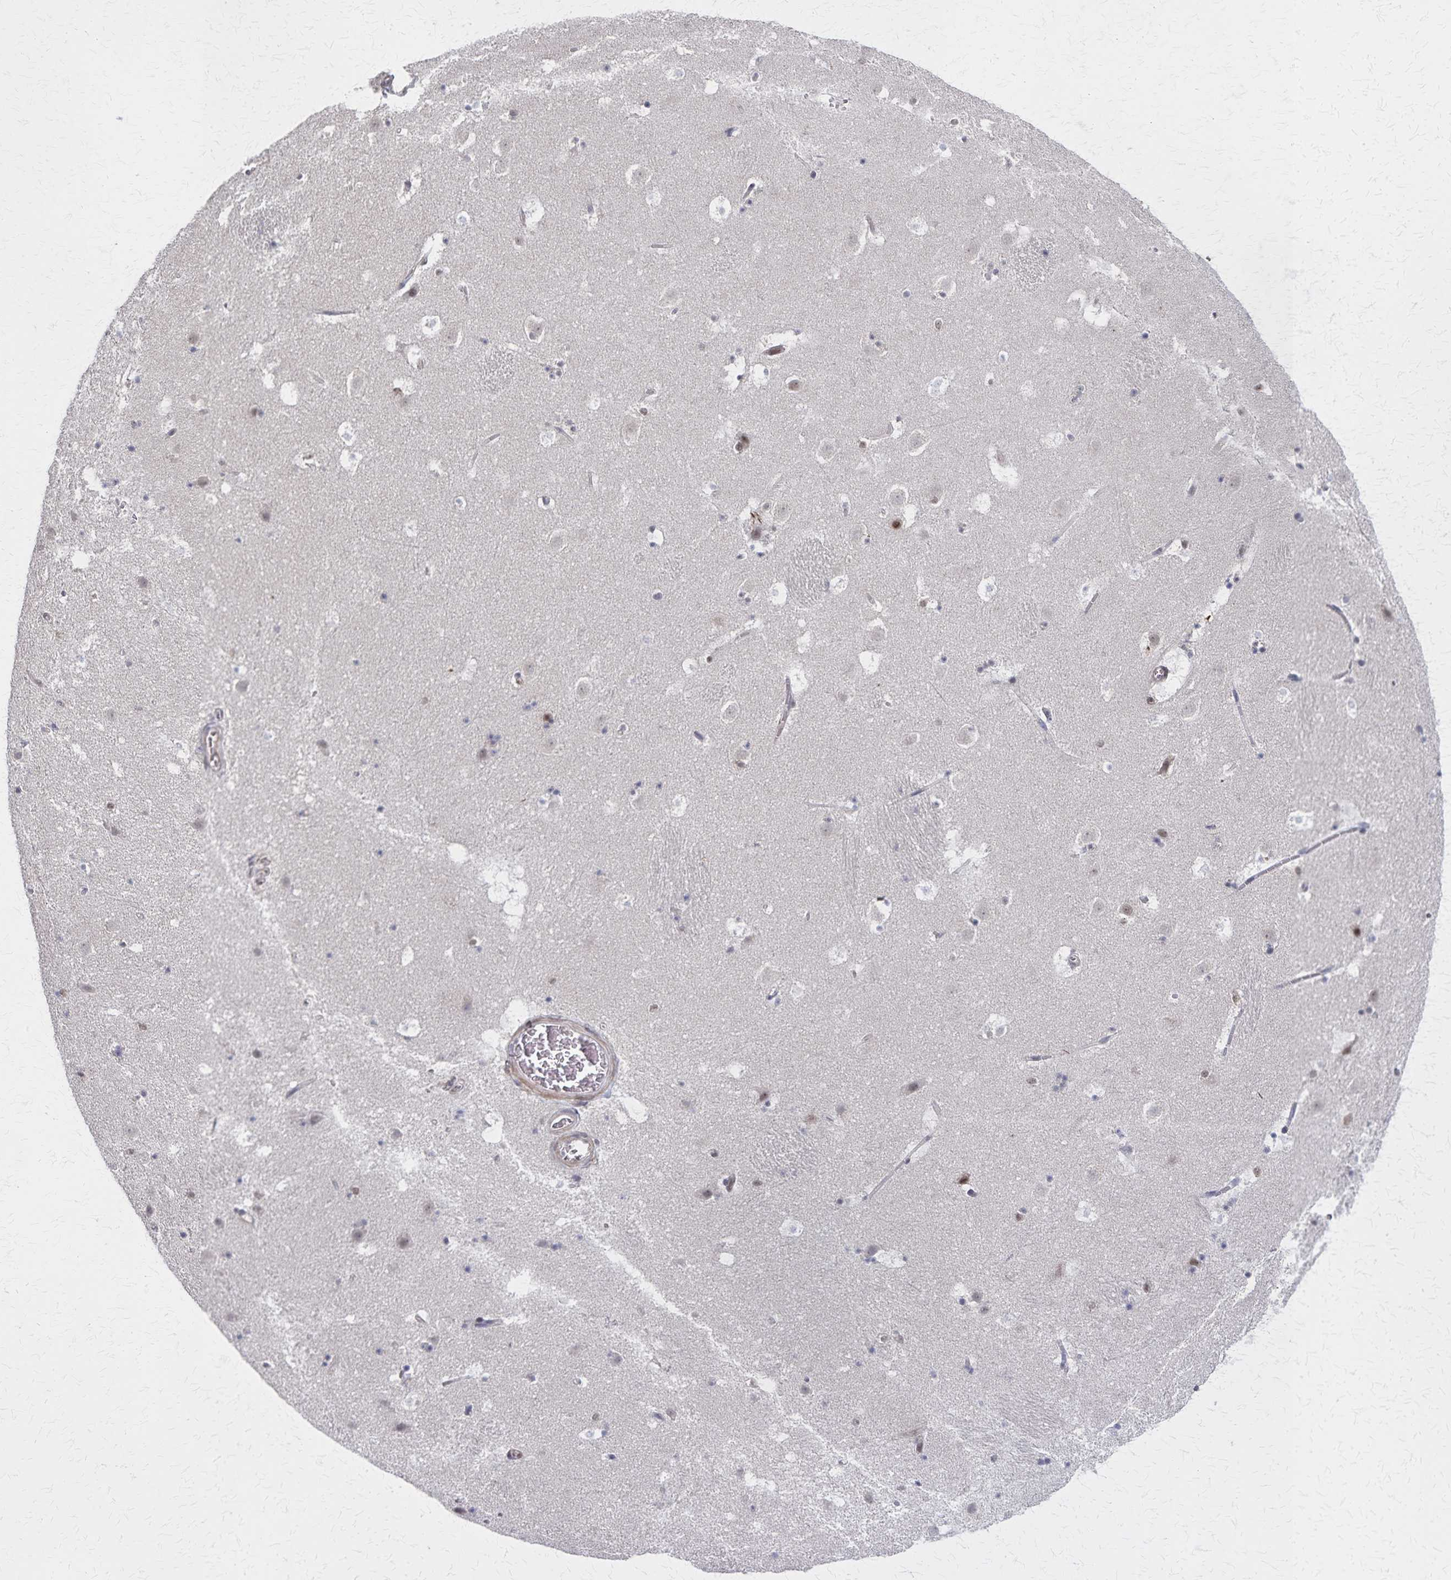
{"staining": {"intensity": "negative", "quantity": "none", "location": "none"}, "tissue": "caudate", "cell_type": "Glial cells", "image_type": "normal", "snomed": [{"axis": "morphology", "description": "Normal tissue, NOS"}, {"axis": "topography", "description": "Lateral ventricle wall"}], "caption": "Glial cells show no significant protein expression in normal caudate. (Brightfield microscopy of DAB IHC at high magnification).", "gene": "GTF2B", "patient": {"sex": "male", "age": 37}}